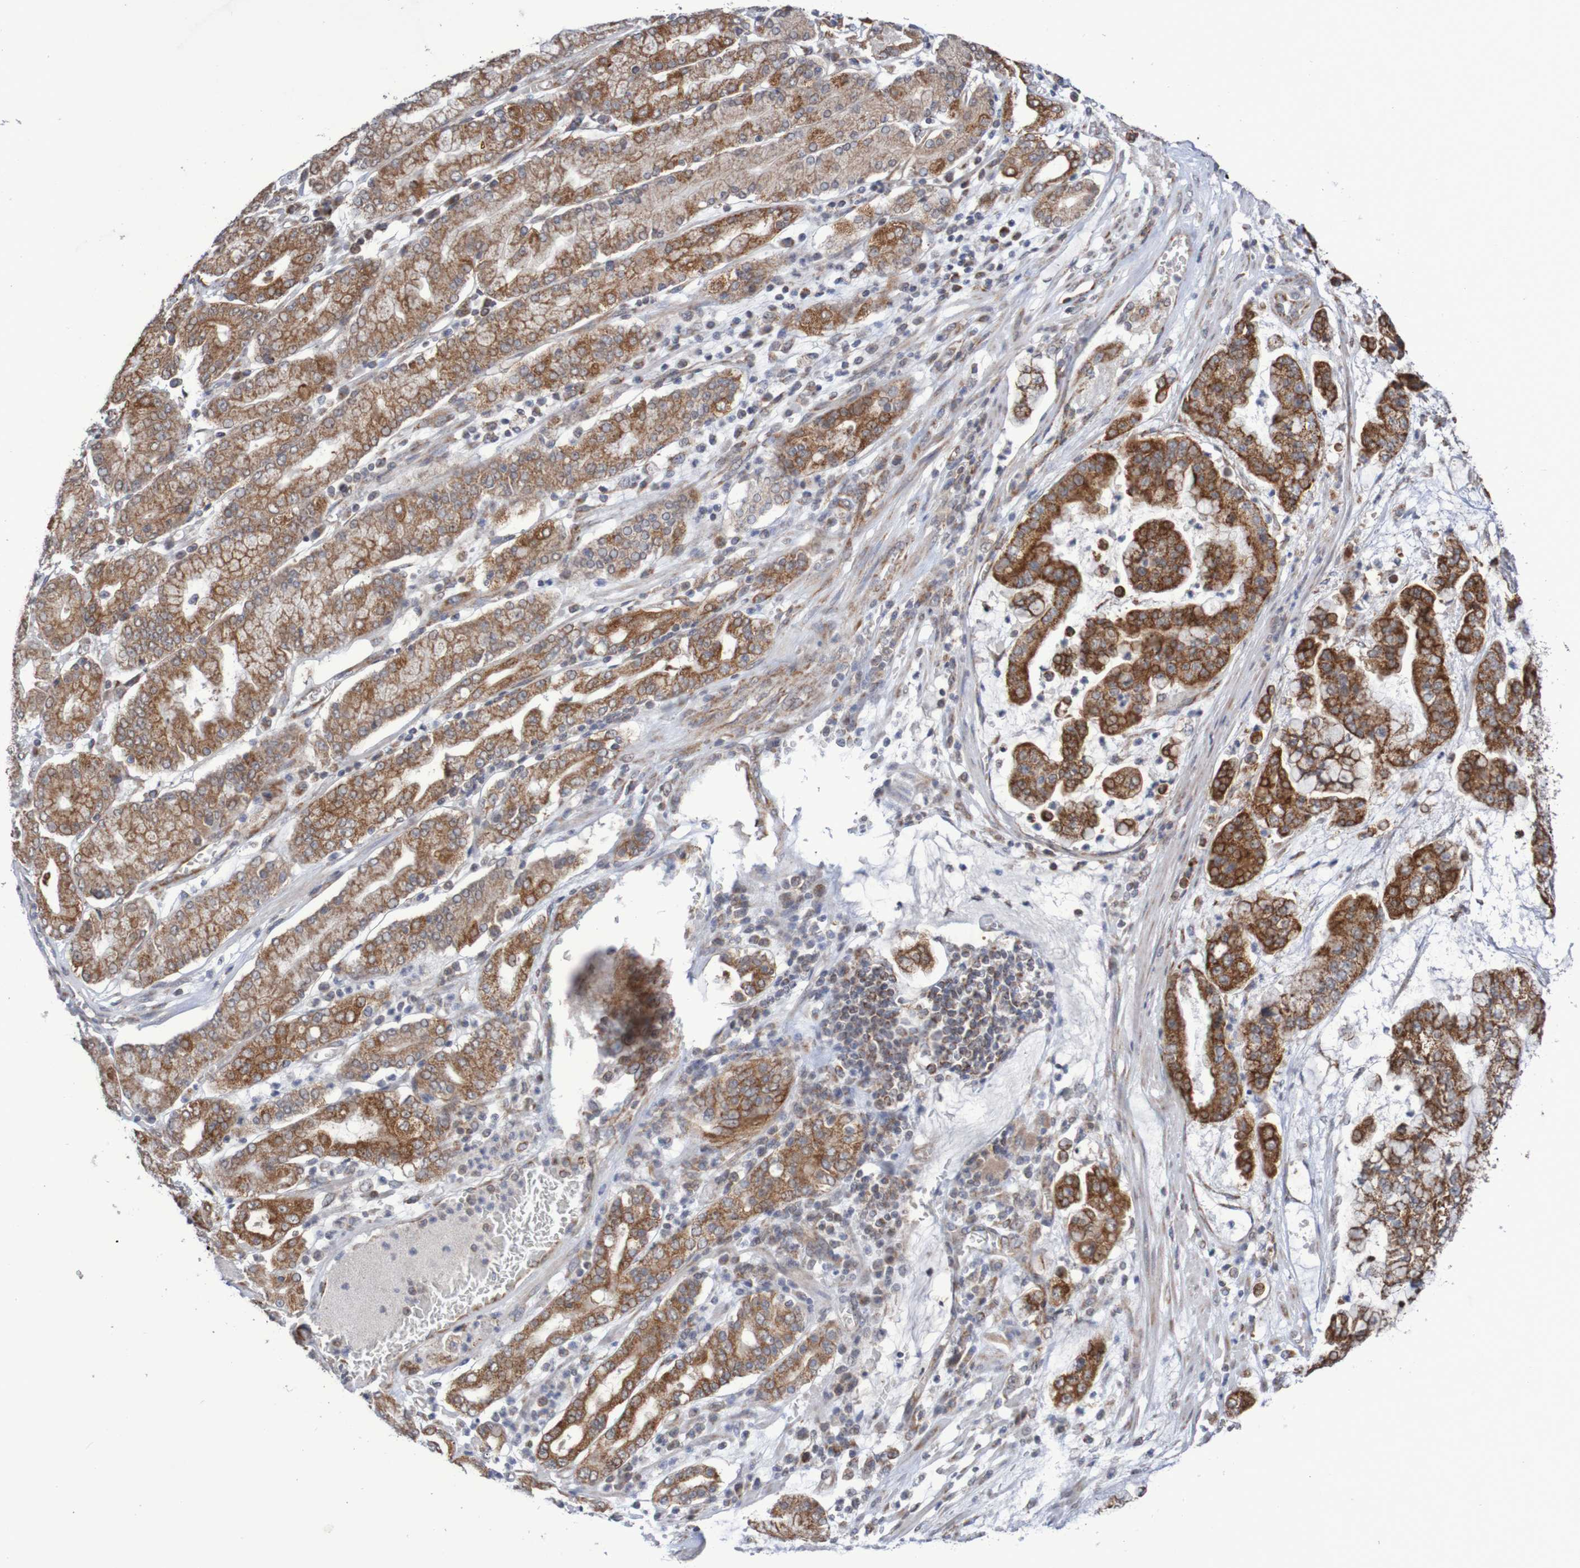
{"staining": {"intensity": "strong", "quantity": ">75%", "location": "cytoplasmic/membranous"}, "tissue": "stomach cancer", "cell_type": "Tumor cells", "image_type": "cancer", "snomed": [{"axis": "morphology", "description": "Normal tissue, NOS"}, {"axis": "morphology", "description": "Adenocarcinoma, NOS"}, {"axis": "topography", "description": "Stomach, upper"}, {"axis": "topography", "description": "Stomach"}], "caption": "Strong cytoplasmic/membranous staining is present in about >75% of tumor cells in stomach adenocarcinoma. Ihc stains the protein of interest in brown and the nuclei are stained blue.", "gene": "DVL1", "patient": {"sex": "male", "age": 76}}